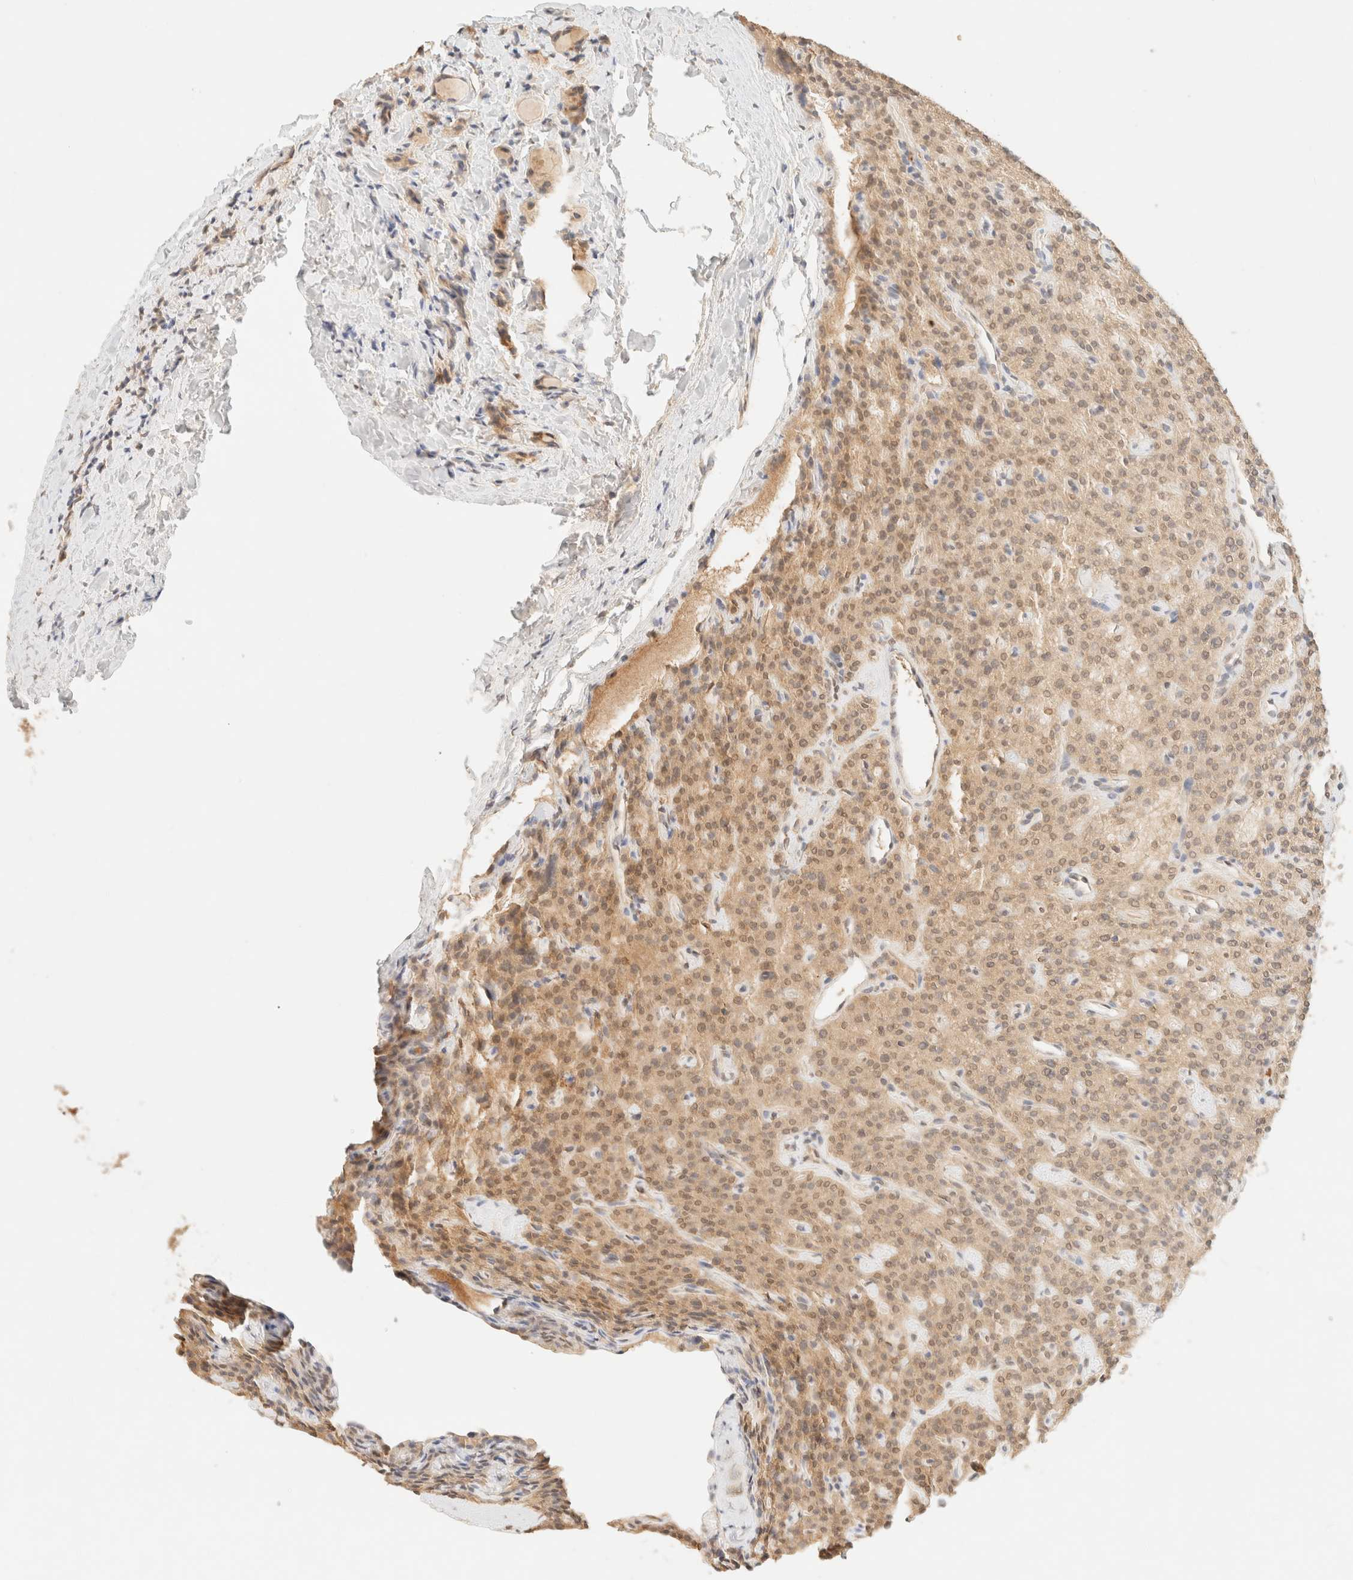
{"staining": {"intensity": "moderate", "quantity": ">75%", "location": "cytoplasmic/membranous,nuclear"}, "tissue": "parathyroid gland", "cell_type": "Glandular cells", "image_type": "normal", "snomed": [{"axis": "morphology", "description": "Normal tissue, NOS"}, {"axis": "topography", "description": "Parathyroid gland"}], "caption": "IHC staining of unremarkable parathyroid gland, which reveals medium levels of moderate cytoplasmic/membranous,nuclear expression in approximately >75% of glandular cells indicating moderate cytoplasmic/membranous,nuclear protein expression. The staining was performed using DAB (brown) for protein detection and nuclei were counterstained in hematoxylin (blue).", "gene": "S100A13", "patient": {"sex": "male", "age": 46}}